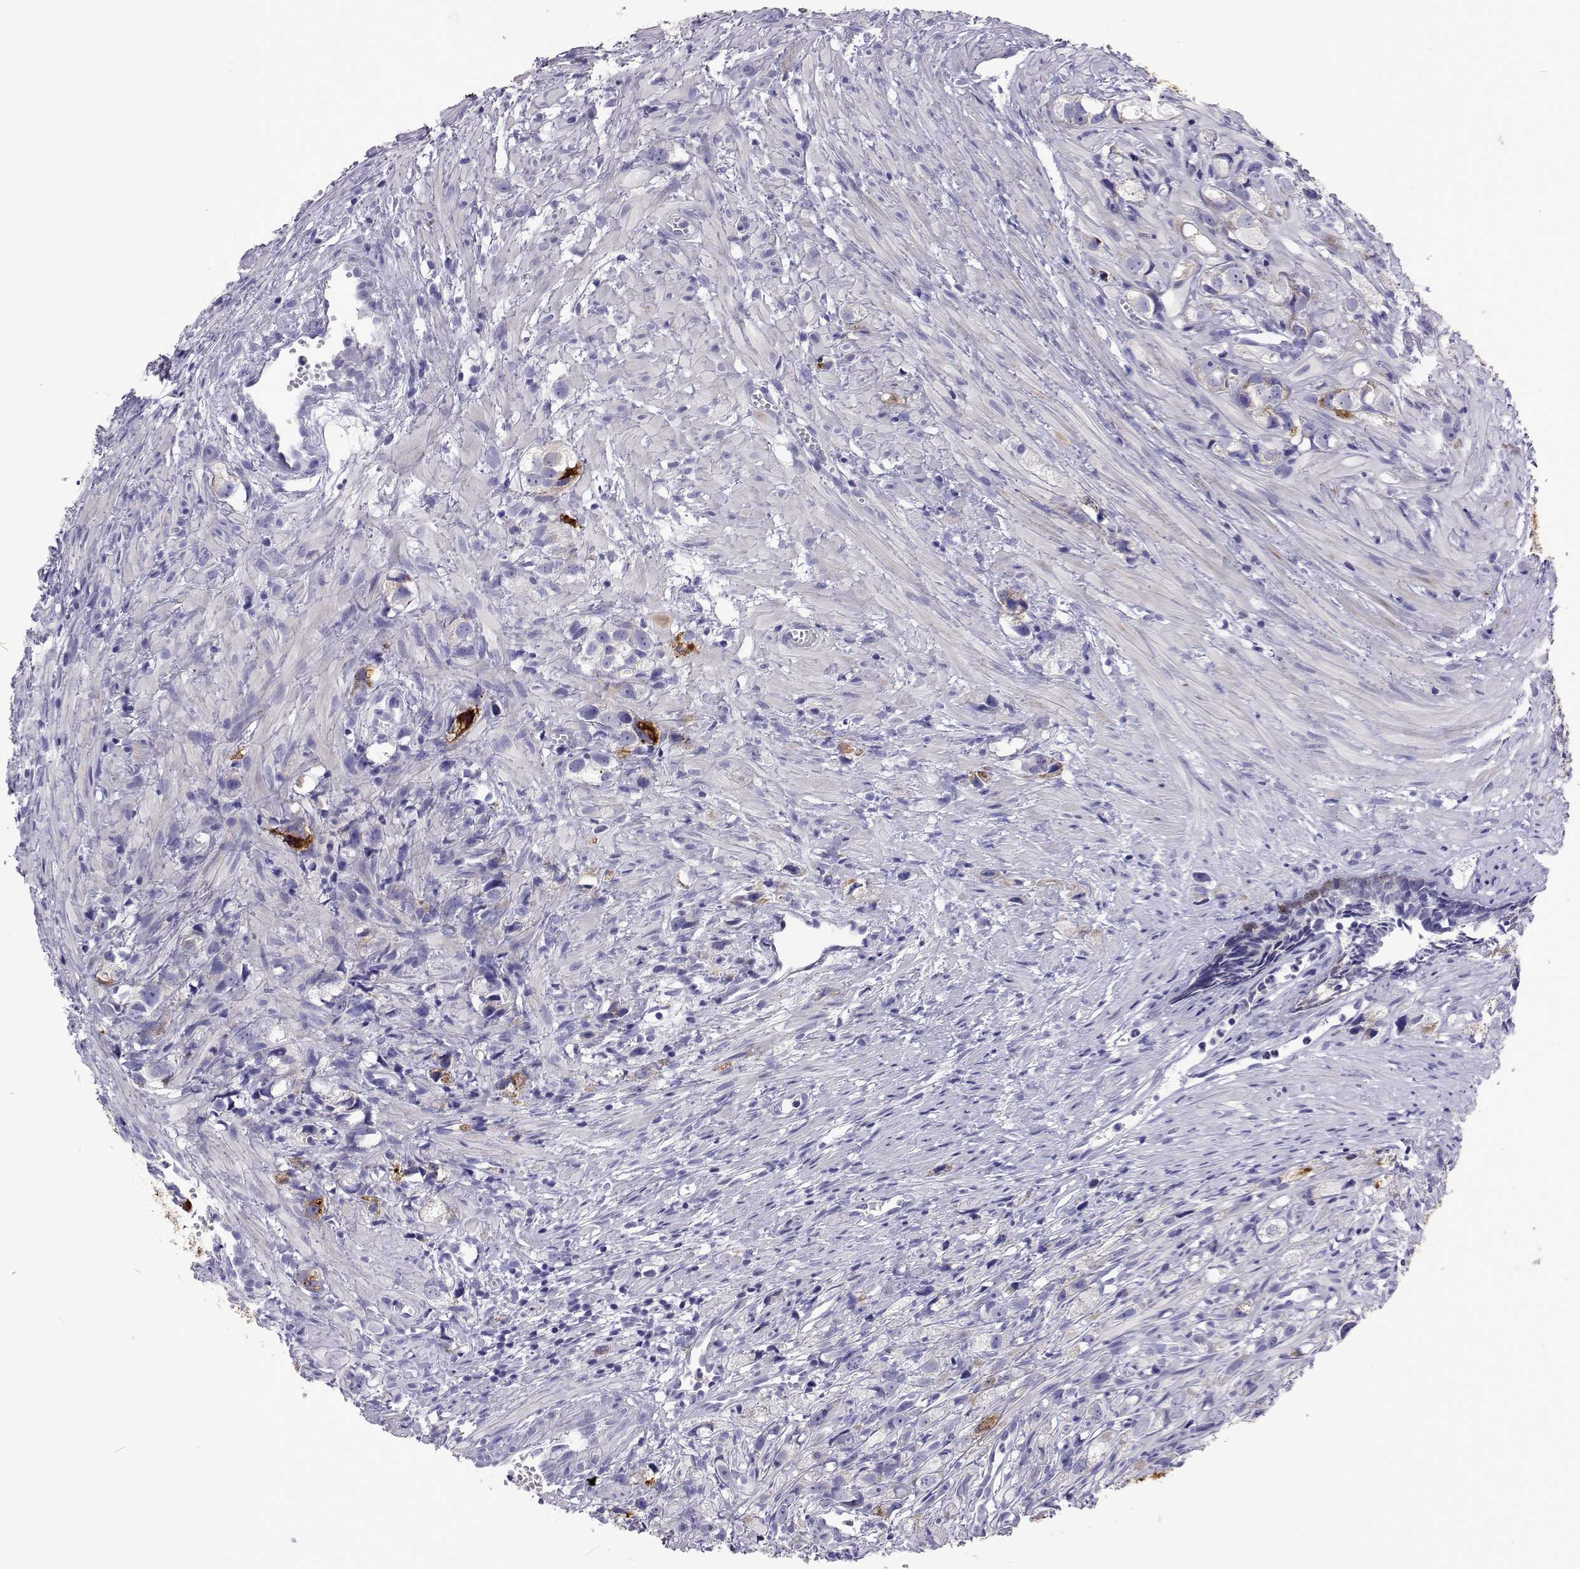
{"staining": {"intensity": "moderate", "quantity": "<25%", "location": "cytoplasmic/membranous"}, "tissue": "prostate cancer", "cell_type": "Tumor cells", "image_type": "cancer", "snomed": [{"axis": "morphology", "description": "Adenocarcinoma, High grade"}, {"axis": "topography", "description": "Prostate"}], "caption": "Immunohistochemistry (DAB) staining of high-grade adenocarcinoma (prostate) exhibits moderate cytoplasmic/membranous protein staining in about <25% of tumor cells. Using DAB (3,3'-diaminobenzidine) (brown) and hematoxylin (blue) stains, captured at high magnification using brightfield microscopy.", "gene": "UMODL1", "patient": {"sex": "male", "age": 75}}